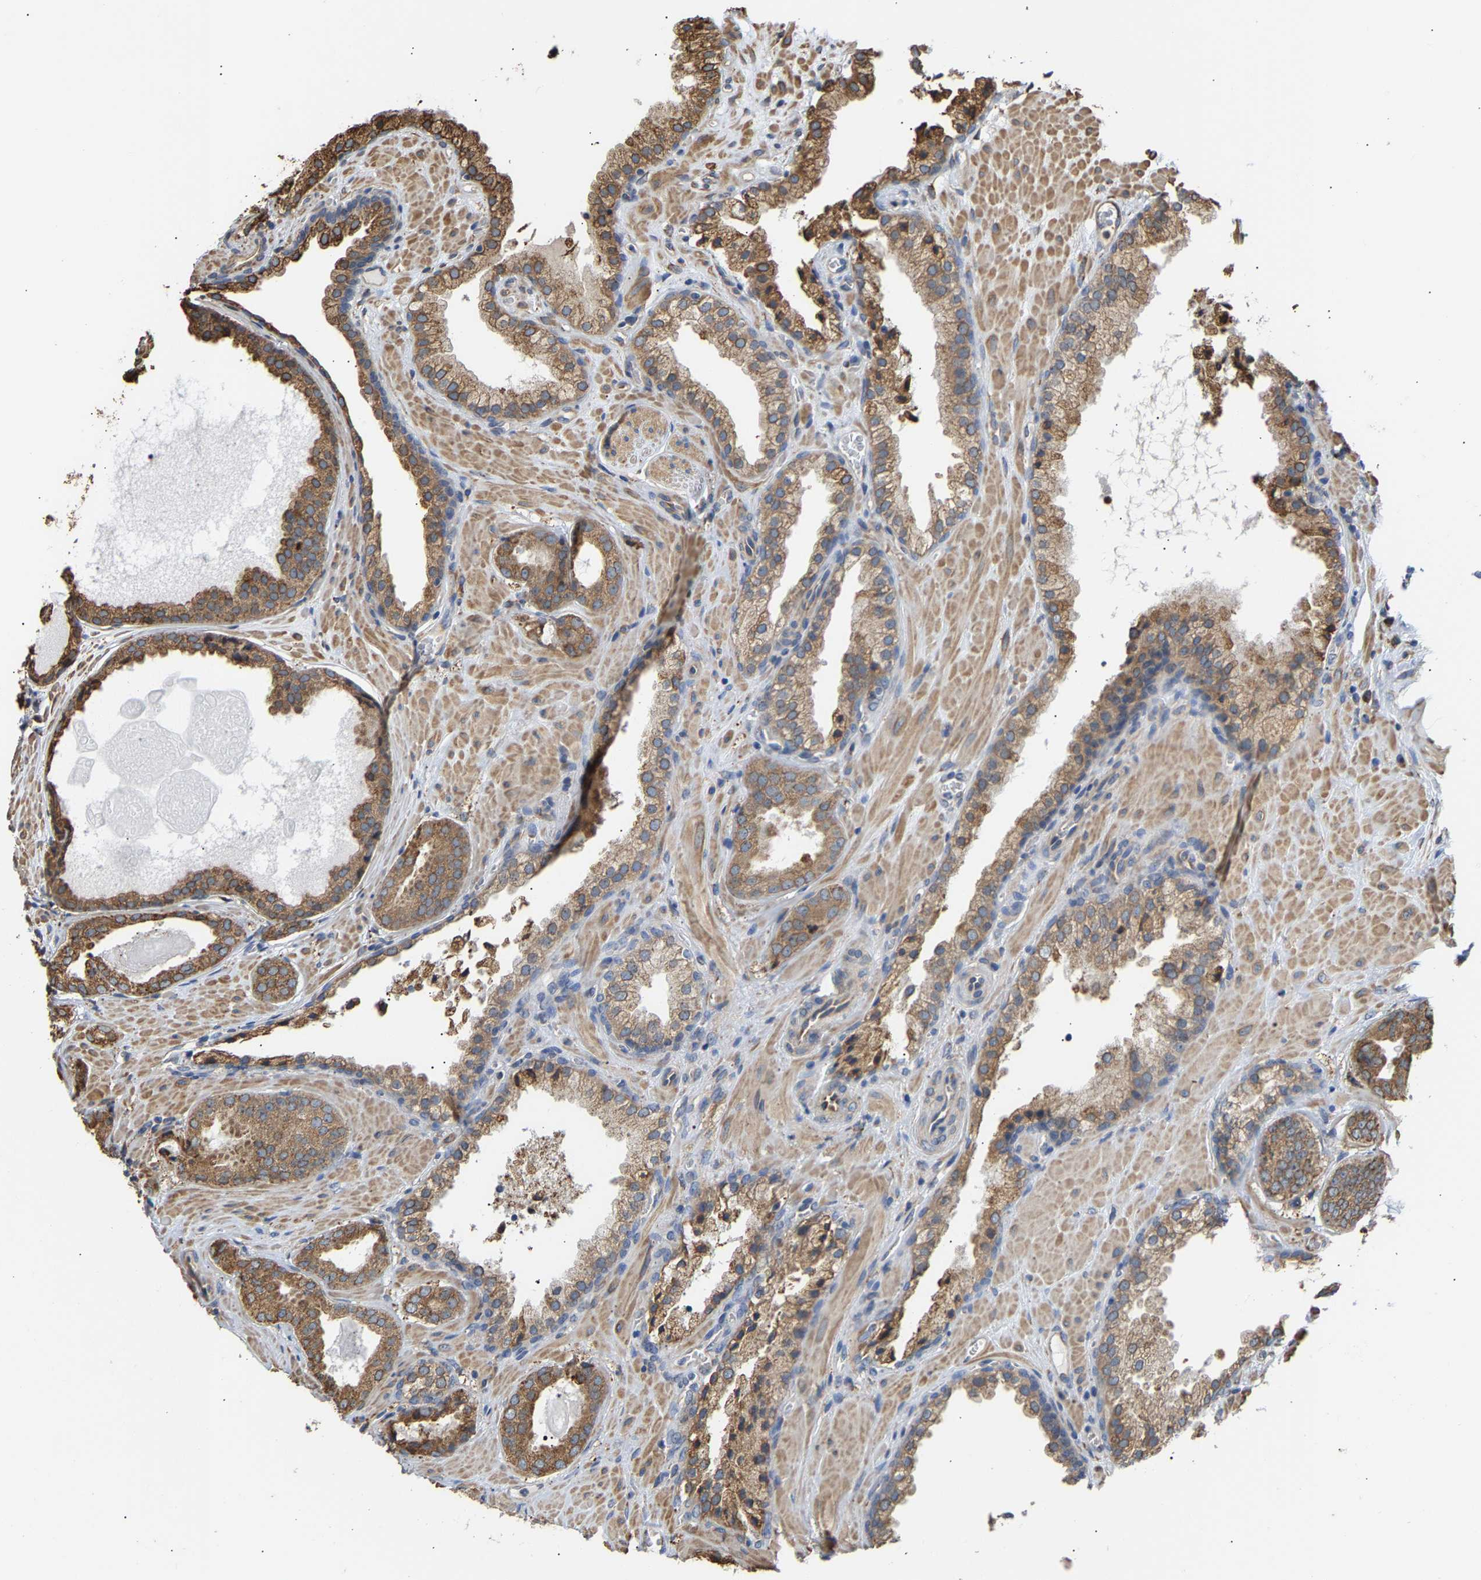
{"staining": {"intensity": "moderate", "quantity": ">75%", "location": "cytoplasmic/membranous"}, "tissue": "prostate cancer", "cell_type": "Tumor cells", "image_type": "cancer", "snomed": [{"axis": "morphology", "description": "Adenocarcinoma, Low grade"}, {"axis": "topography", "description": "Prostate"}], "caption": "Immunohistochemical staining of human prostate cancer (low-grade adenocarcinoma) shows medium levels of moderate cytoplasmic/membranous protein staining in approximately >75% of tumor cells.", "gene": "ARAP1", "patient": {"sex": "male", "age": 71}}